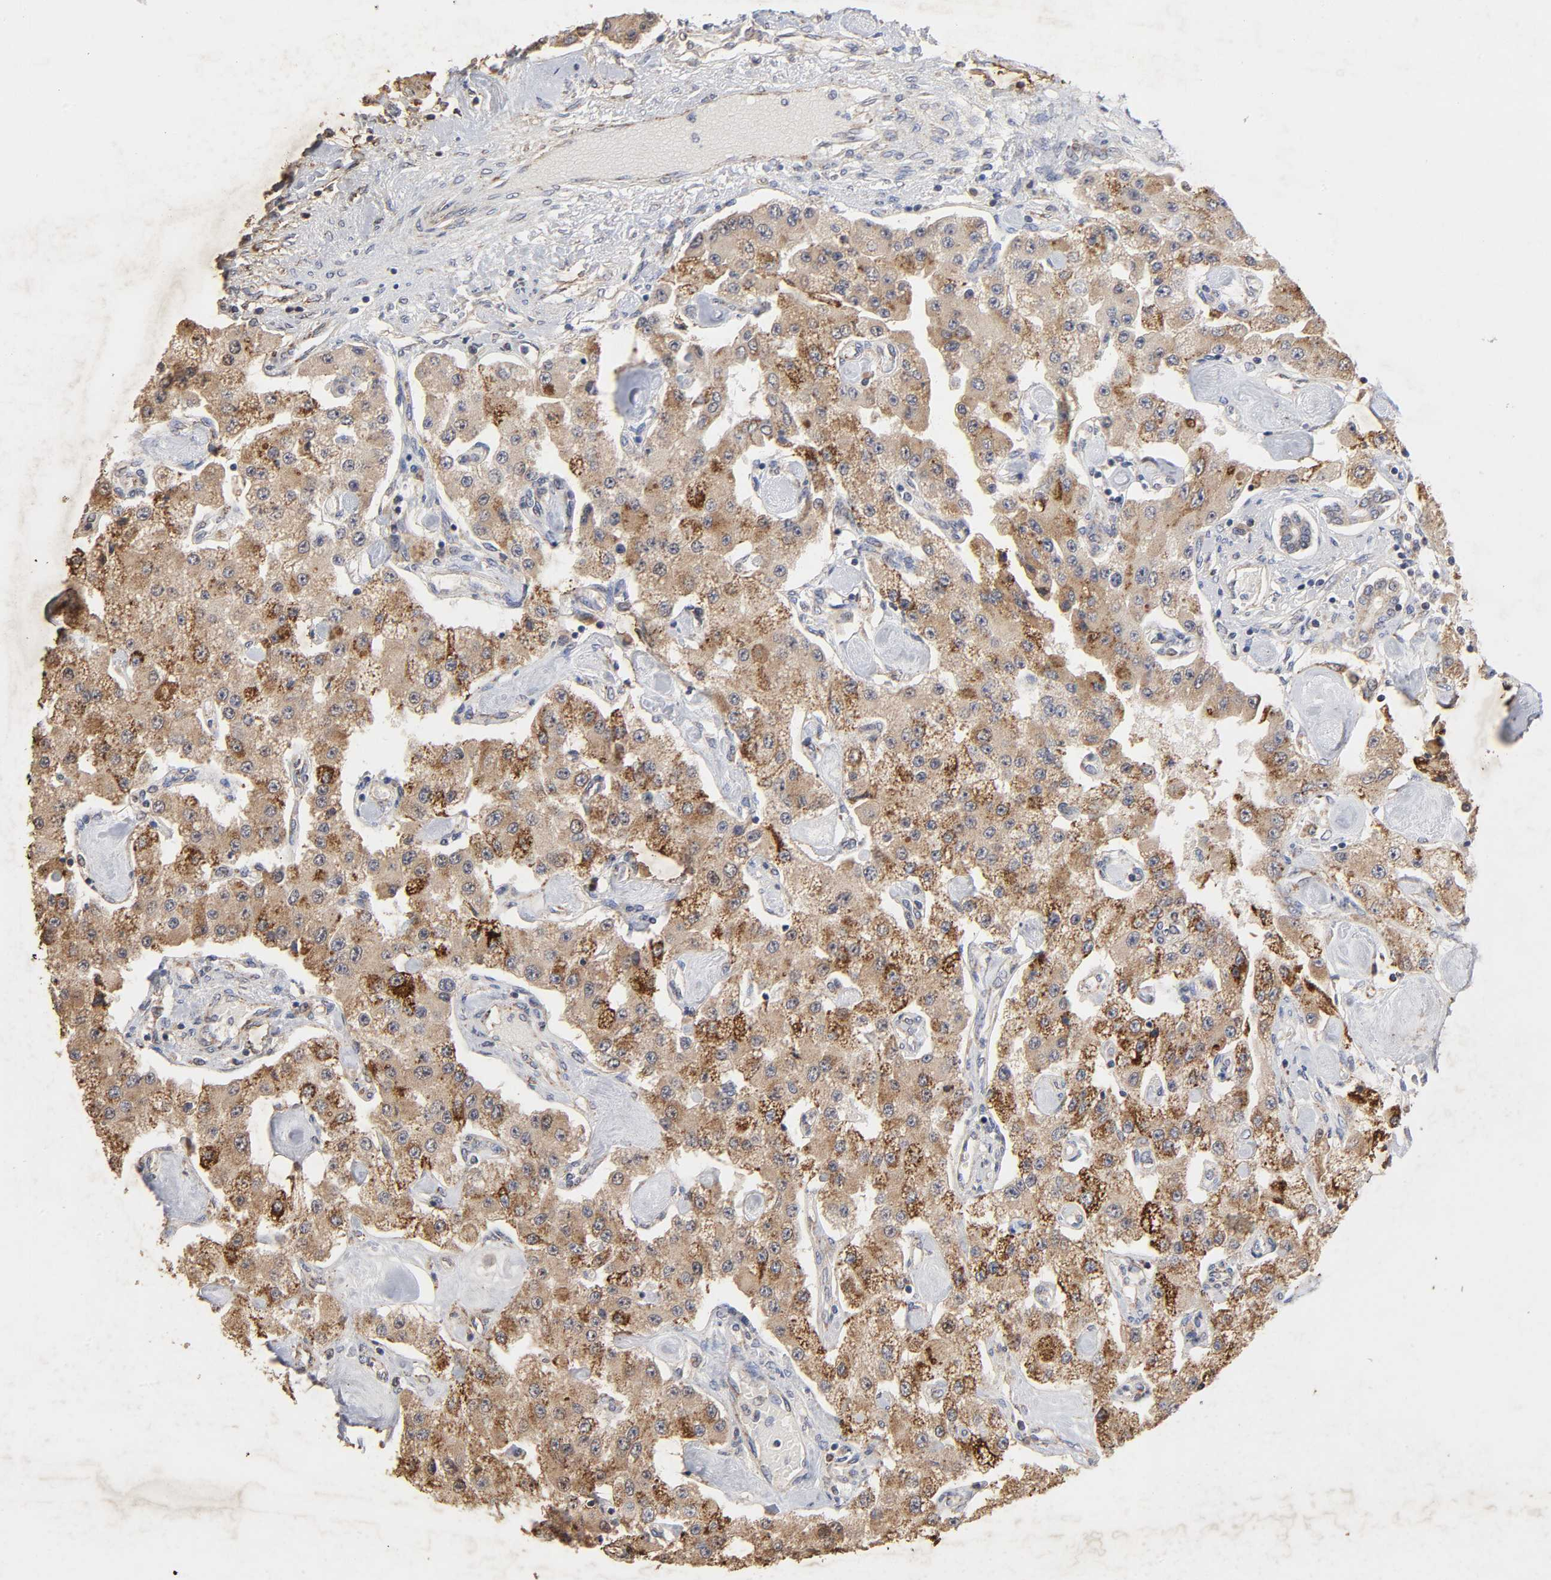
{"staining": {"intensity": "strong", "quantity": ">75%", "location": "cytoplasmic/membranous"}, "tissue": "carcinoid", "cell_type": "Tumor cells", "image_type": "cancer", "snomed": [{"axis": "morphology", "description": "Carcinoid, malignant, NOS"}, {"axis": "topography", "description": "Pancreas"}], "caption": "Immunohistochemical staining of human carcinoid (malignant) reveals high levels of strong cytoplasmic/membranous expression in approximately >75% of tumor cells.", "gene": "CYCS", "patient": {"sex": "male", "age": 41}}